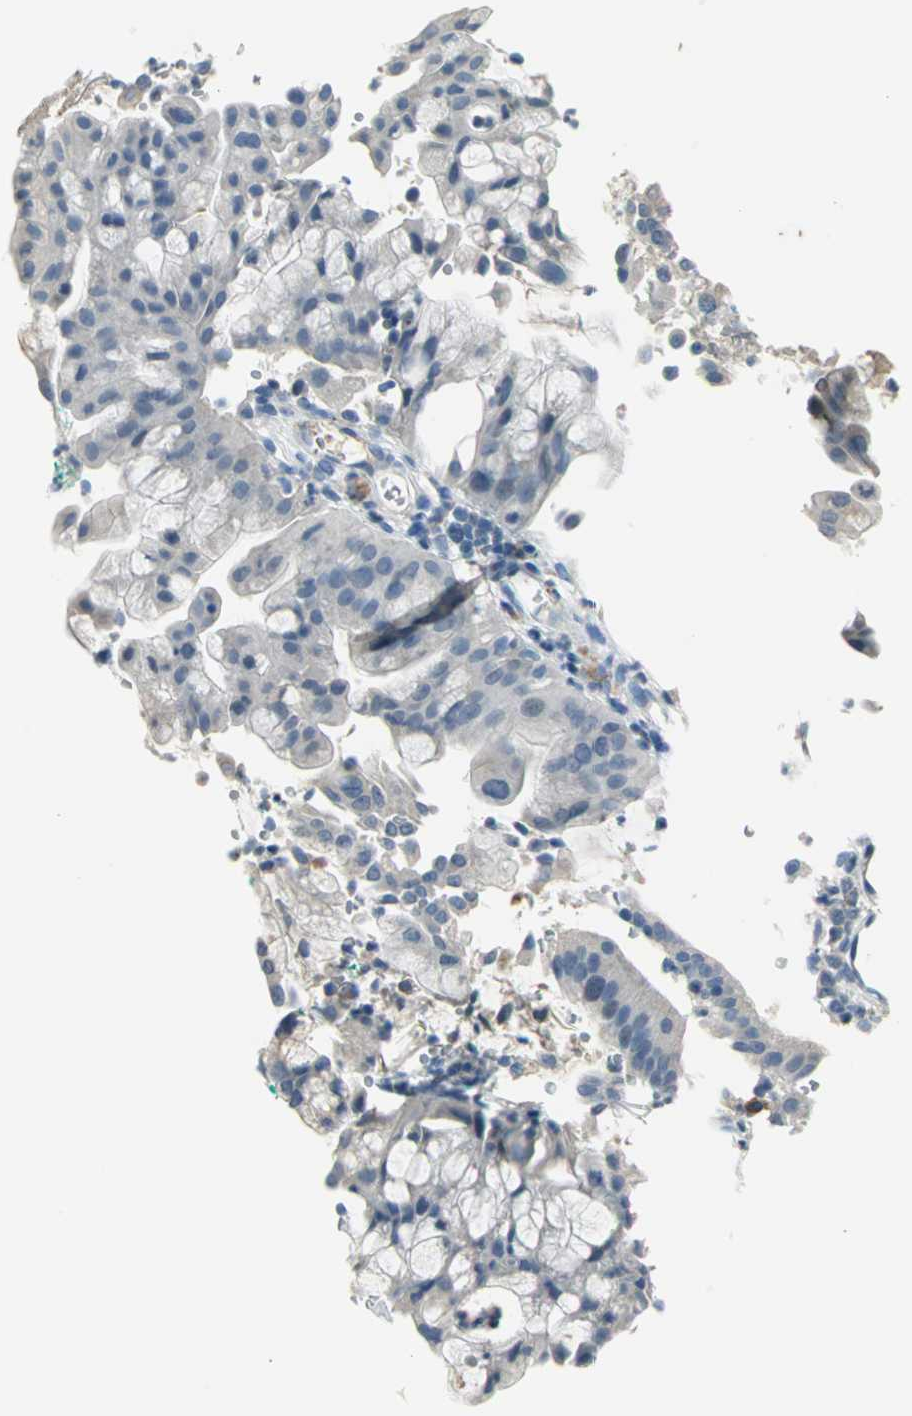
{"staining": {"intensity": "weak", "quantity": "<25%", "location": "cytoplasmic/membranous,nuclear"}, "tissue": "pancreatic cancer", "cell_type": "Tumor cells", "image_type": "cancer", "snomed": [{"axis": "morphology", "description": "Adenocarcinoma, NOS"}, {"axis": "morphology", "description": "Adenocarcinoma, metastatic, NOS"}, {"axis": "topography", "description": "Lymph node"}, {"axis": "topography", "description": "Pancreas"}, {"axis": "topography", "description": "Duodenum"}], "caption": "This is an immunohistochemistry image of human metastatic adenocarcinoma (pancreatic). There is no positivity in tumor cells.", "gene": "ZIC1", "patient": {"sex": "female", "age": 64}}